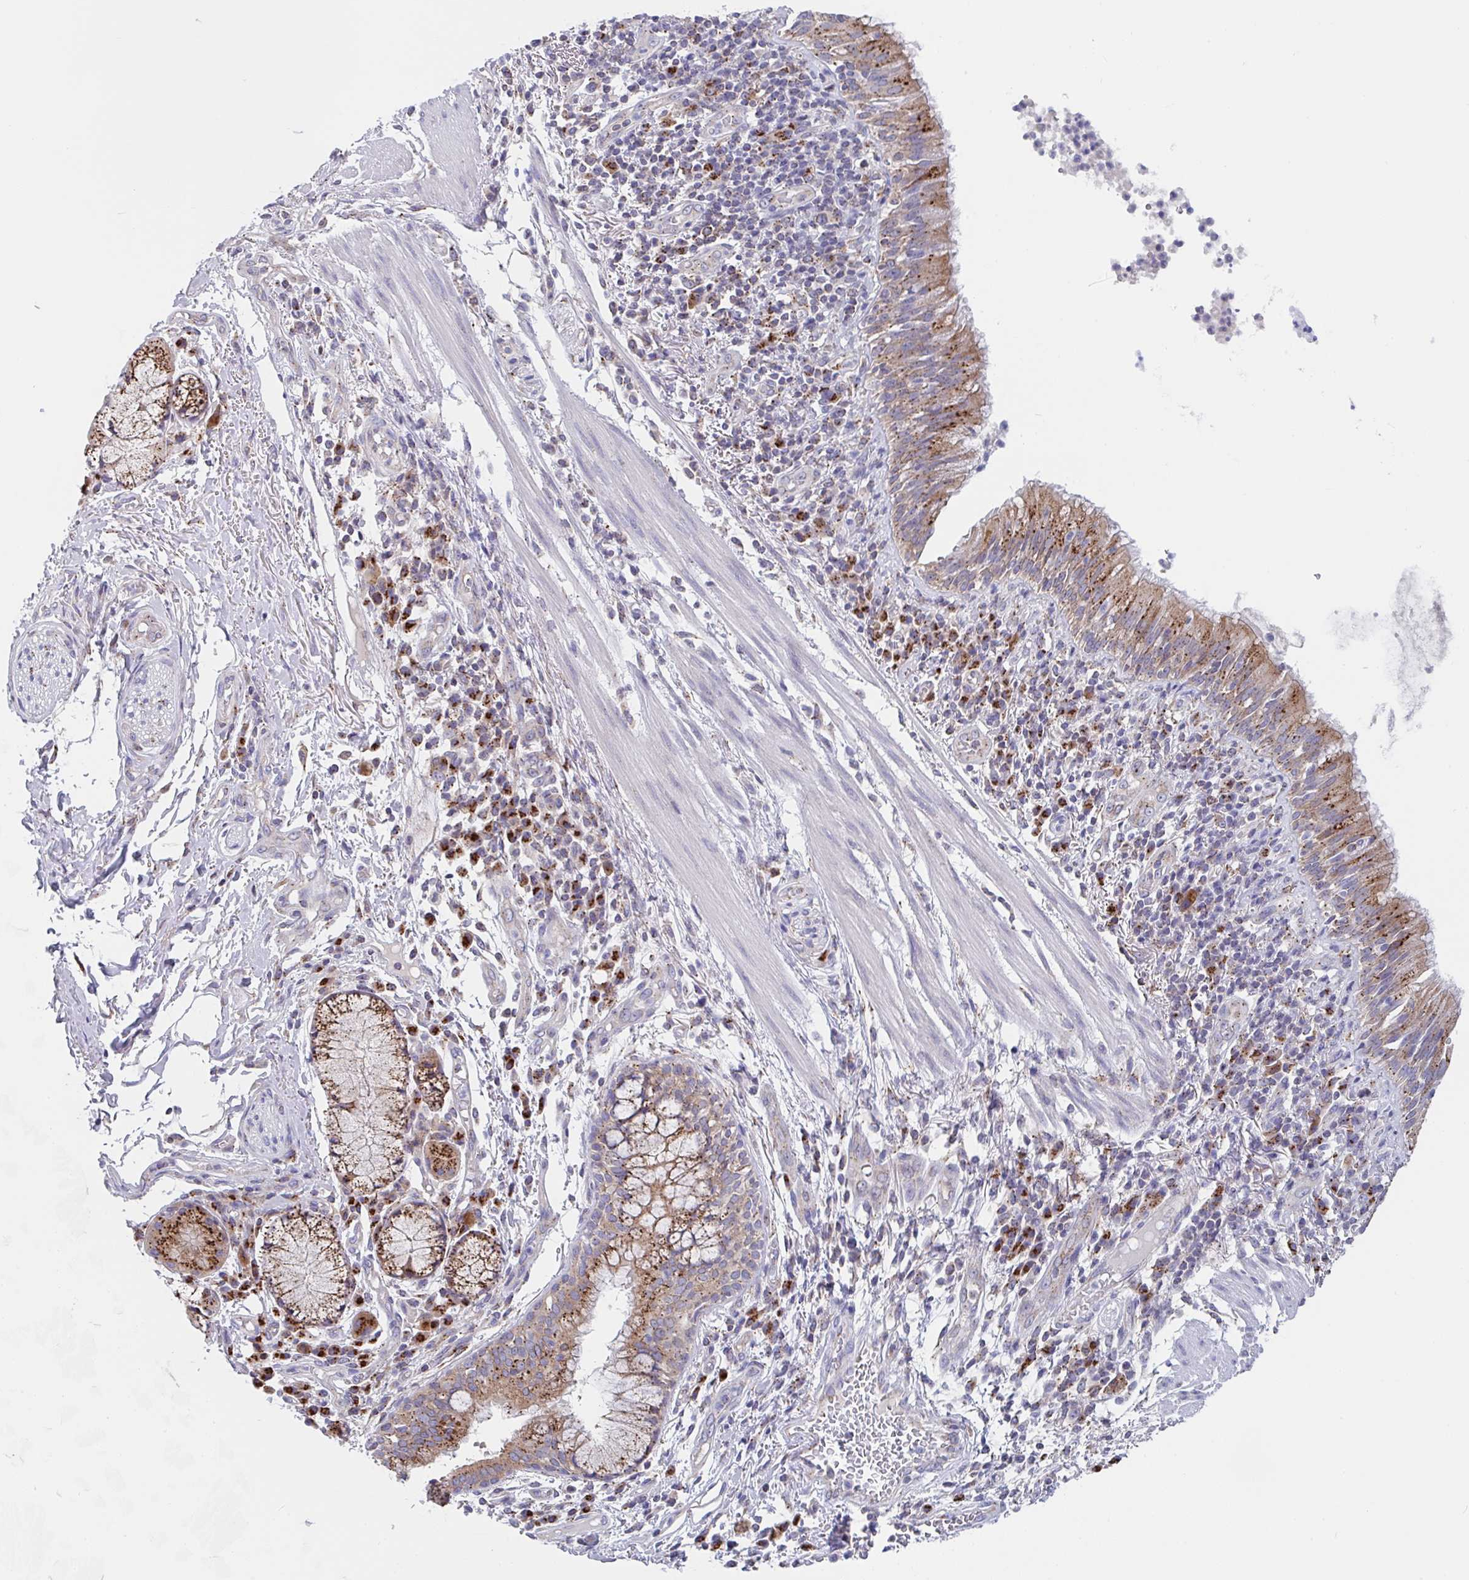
{"staining": {"intensity": "moderate", "quantity": ">75%", "location": "cytoplasmic/membranous"}, "tissue": "bronchus", "cell_type": "Respiratory epithelial cells", "image_type": "normal", "snomed": [{"axis": "morphology", "description": "Normal tissue, NOS"}, {"axis": "topography", "description": "Cartilage tissue"}, {"axis": "topography", "description": "Bronchus"}], "caption": "Protein expression analysis of benign human bronchus reveals moderate cytoplasmic/membranous expression in about >75% of respiratory epithelial cells. The staining was performed using DAB (3,3'-diaminobenzidine) to visualize the protein expression in brown, while the nuclei were stained in blue with hematoxylin (Magnification: 20x).", "gene": "PROSER3", "patient": {"sex": "male", "age": 56}}